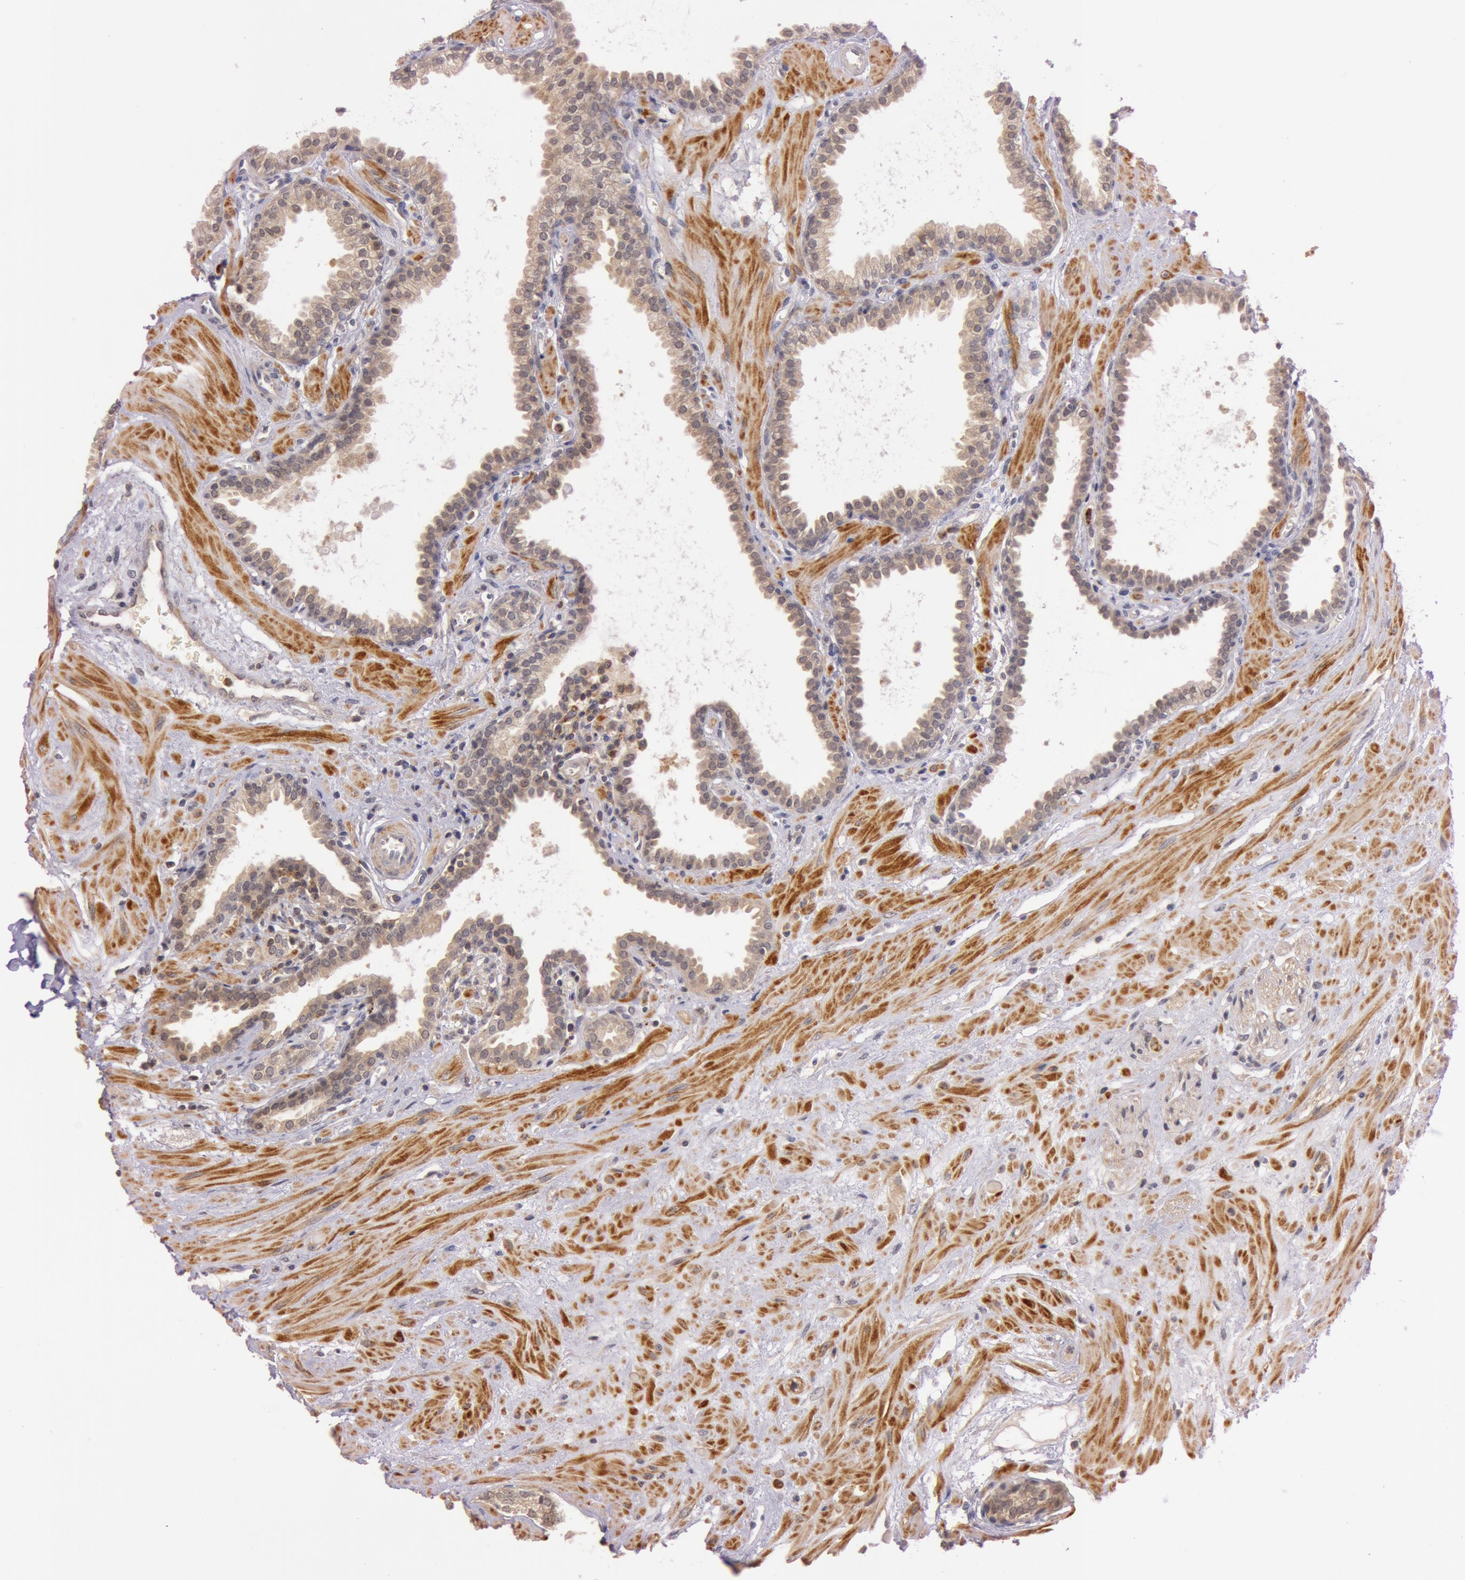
{"staining": {"intensity": "weak", "quantity": ">75%", "location": "cytoplasmic/membranous"}, "tissue": "prostate", "cell_type": "Glandular cells", "image_type": "normal", "snomed": [{"axis": "morphology", "description": "Normal tissue, NOS"}, {"axis": "topography", "description": "Prostate"}], "caption": "IHC micrograph of normal human prostate stained for a protein (brown), which displays low levels of weak cytoplasmic/membranous expression in approximately >75% of glandular cells.", "gene": "ATG2B", "patient": {"sex": "male", "age": 64}}